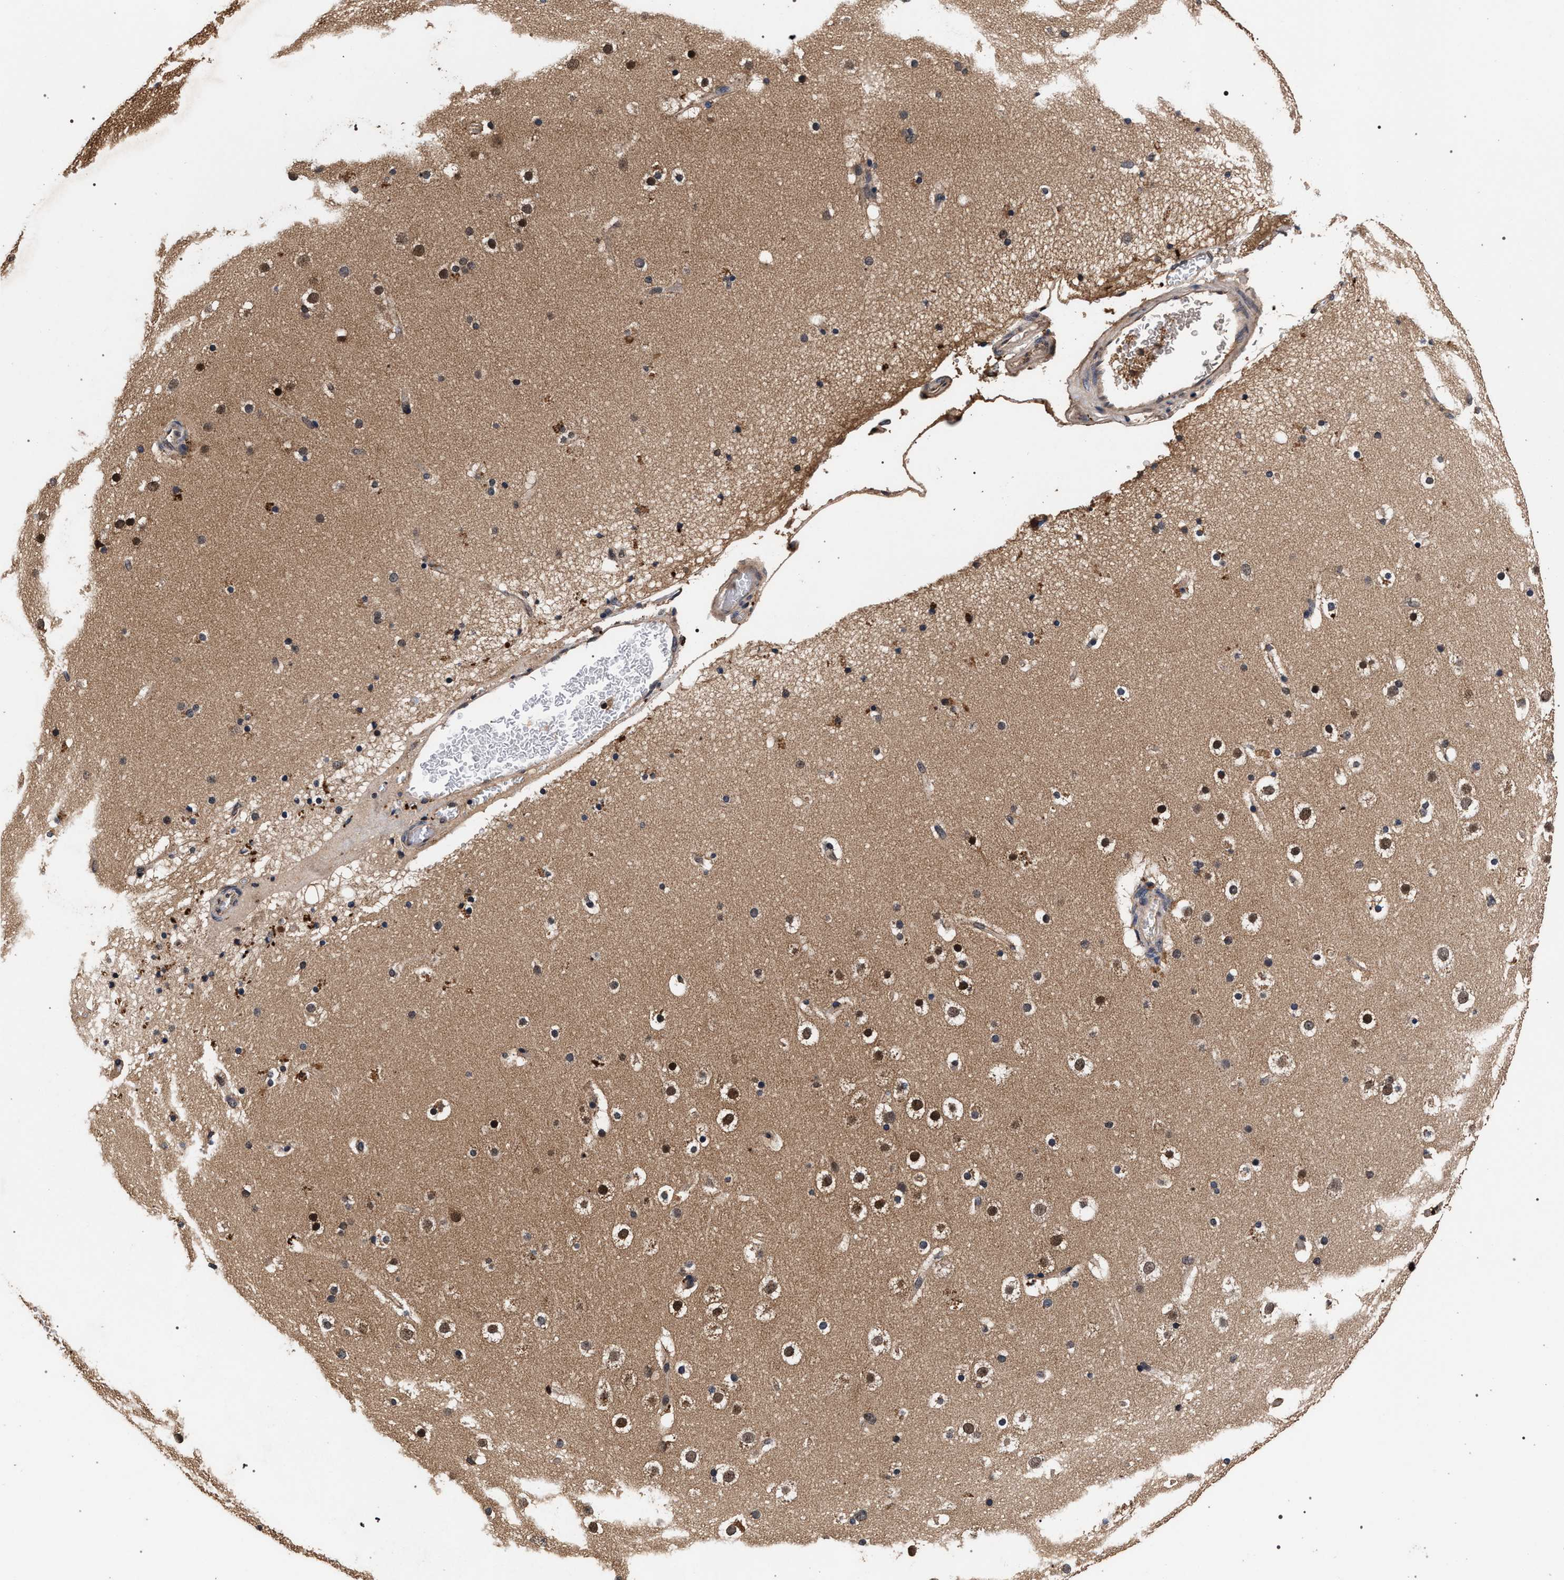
{"staining": {"intensity": "weak", "quantity": ">75%", "location": "cytoplasmic/membranous"}, "tissue": "cerebral cortex", "cell_type": "Endothelial cells", "image_type": "normal", "snomed": [{"axis": "morphology", "description": "Normal tissue, NOS"}, {"axis": "topography", "description": "Cerebral cortex"}], "caption": "Cerebral cortex stained for a protein (brown) shows weak cytoplasmic/membranous positive expression in about >75% of endothelial cells.", "gene": "ACOX1", "patient": {"sex": "male", "age": 57}}